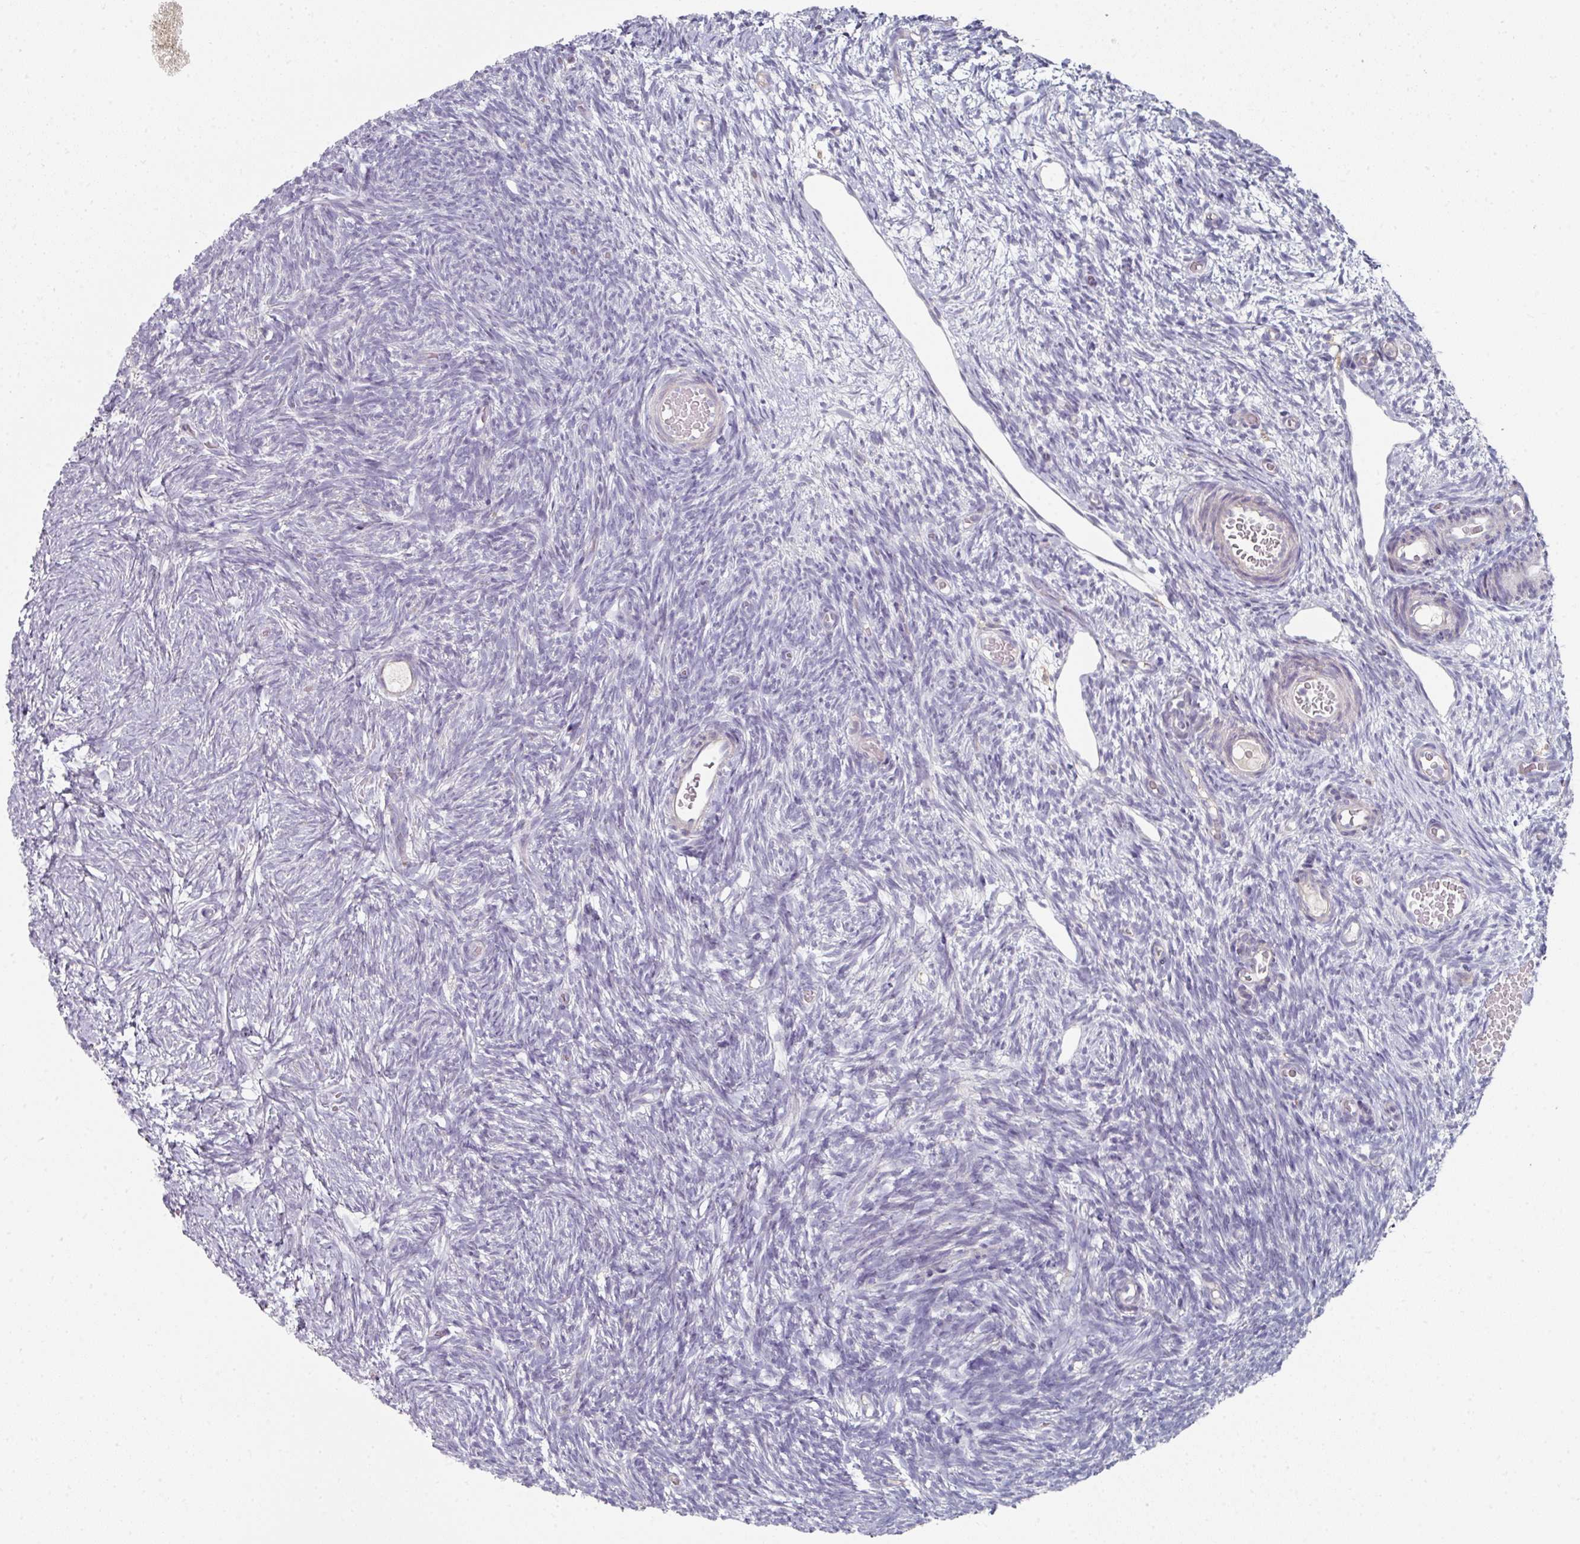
{"staining": {"intensity": "weak", "quantity": "25%-75%", "location": "cytoplasmic/membranous"}, "tissue": "ovary", "cell_type": "Follicle cells", "image_type": "normal", "snomed": [{"axis": "morphology", "description": "Normal tissue, NOS"}, {"axis": "topography", "description": "Ovary"}], "caption": "Weak cytoplasmic/membranous expression is present in about 25%-75% of follicle cells in normal ovary.", "gene": "WSB2", "patient": {"sex": "female", "age": 39}}